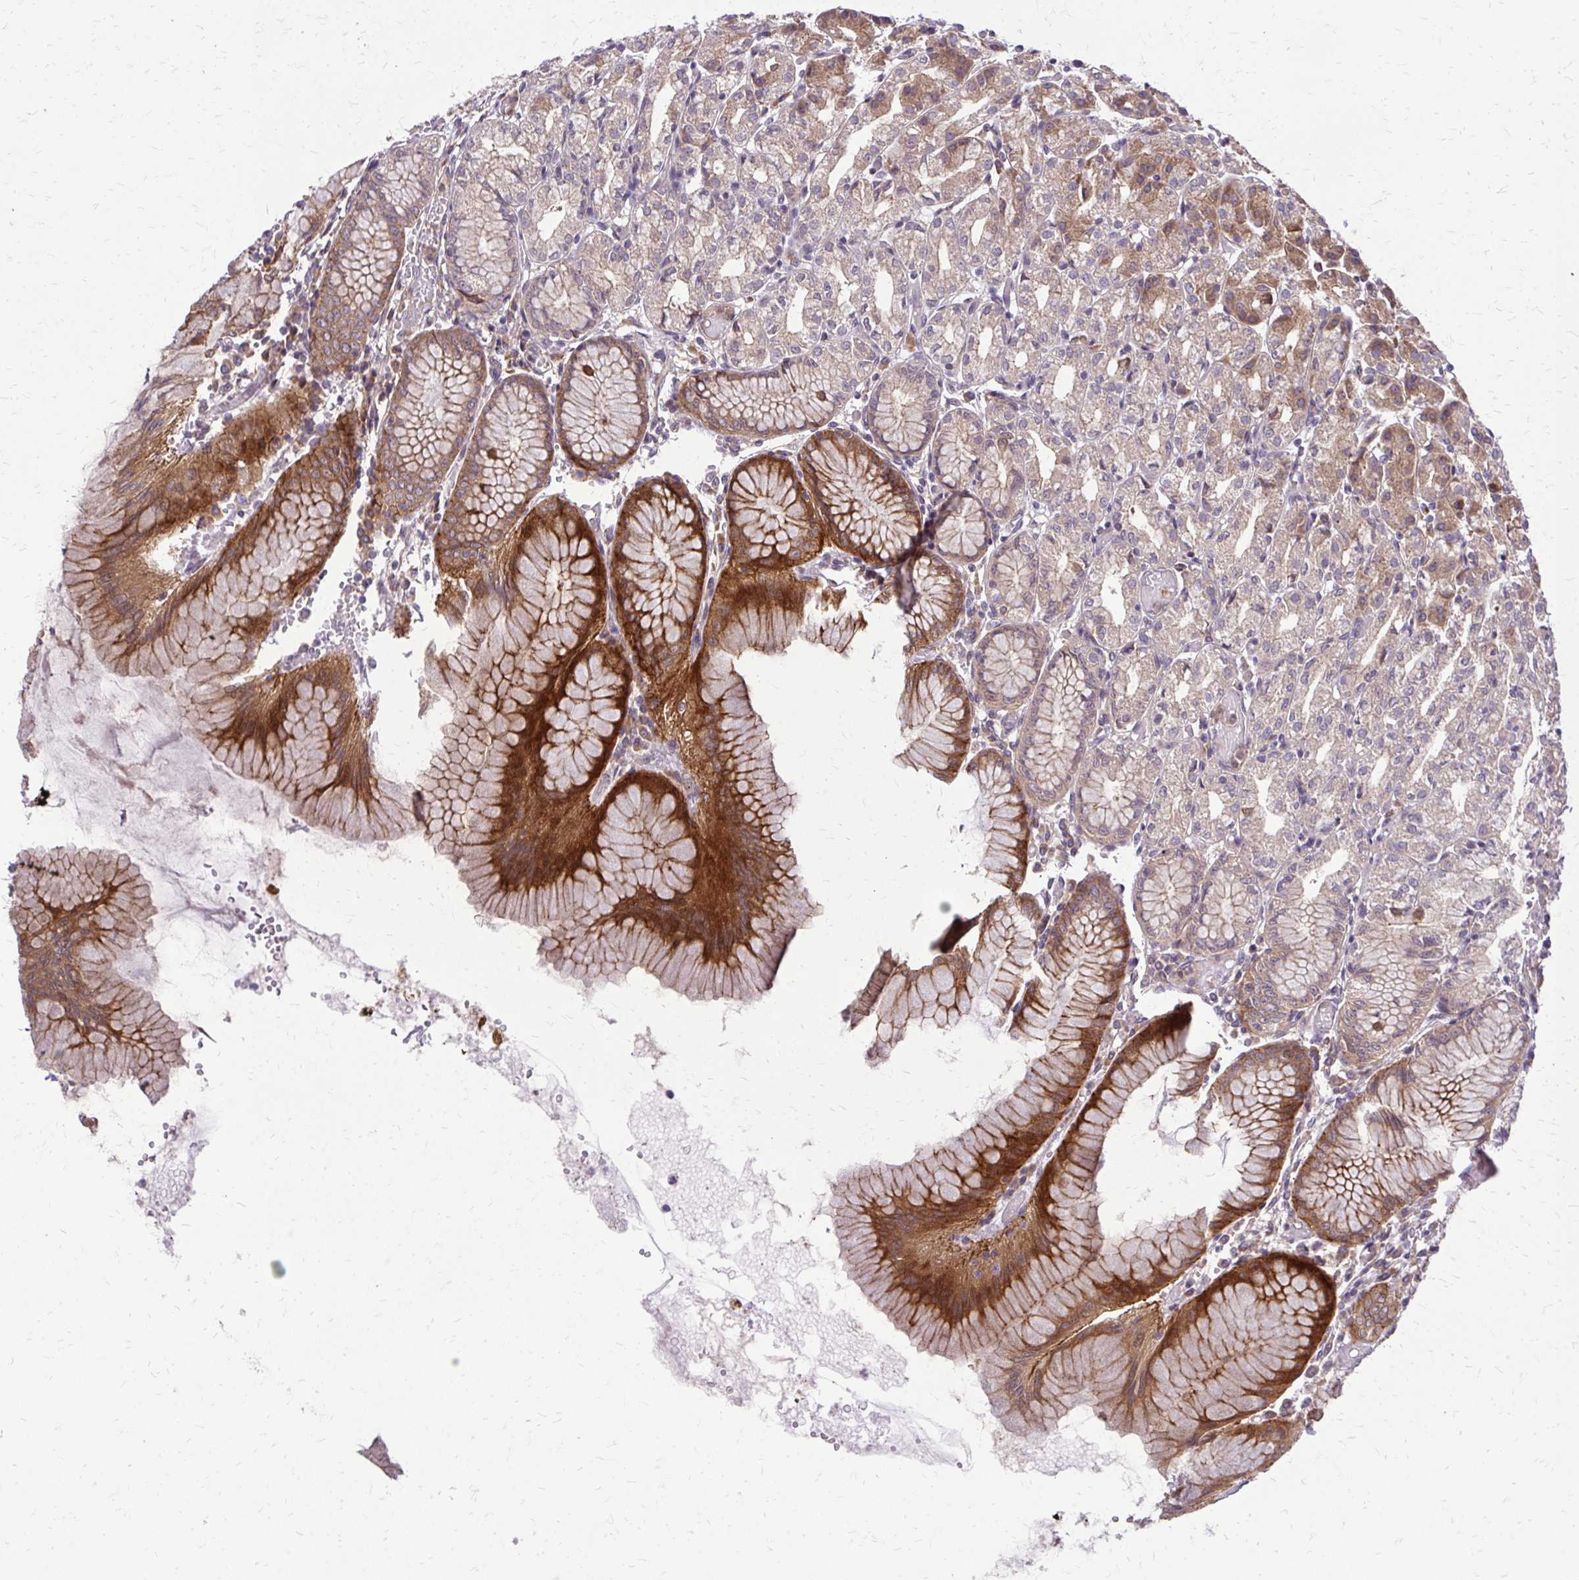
{"staining": {"intensity": "strong", "quantity": "25%-75%", "location": "cytoplasmic/membranous"}, "tissue": "stomach", "cell_type": "Glandular cells", "image_type": "normal", "snomed": [{"axis": "morphology", "description": "Normal tissue, NOS"}, {"axis": "topography", "description": "Stomach"}], "caption": "Stomach stained with a brown dye demonstrates strong cytoplasmic/membranous positive positivity in approximately 25%-75% of glandular cells.", "gene": "OXNAD1", "patient": {"sex": "female", "age": 57}}